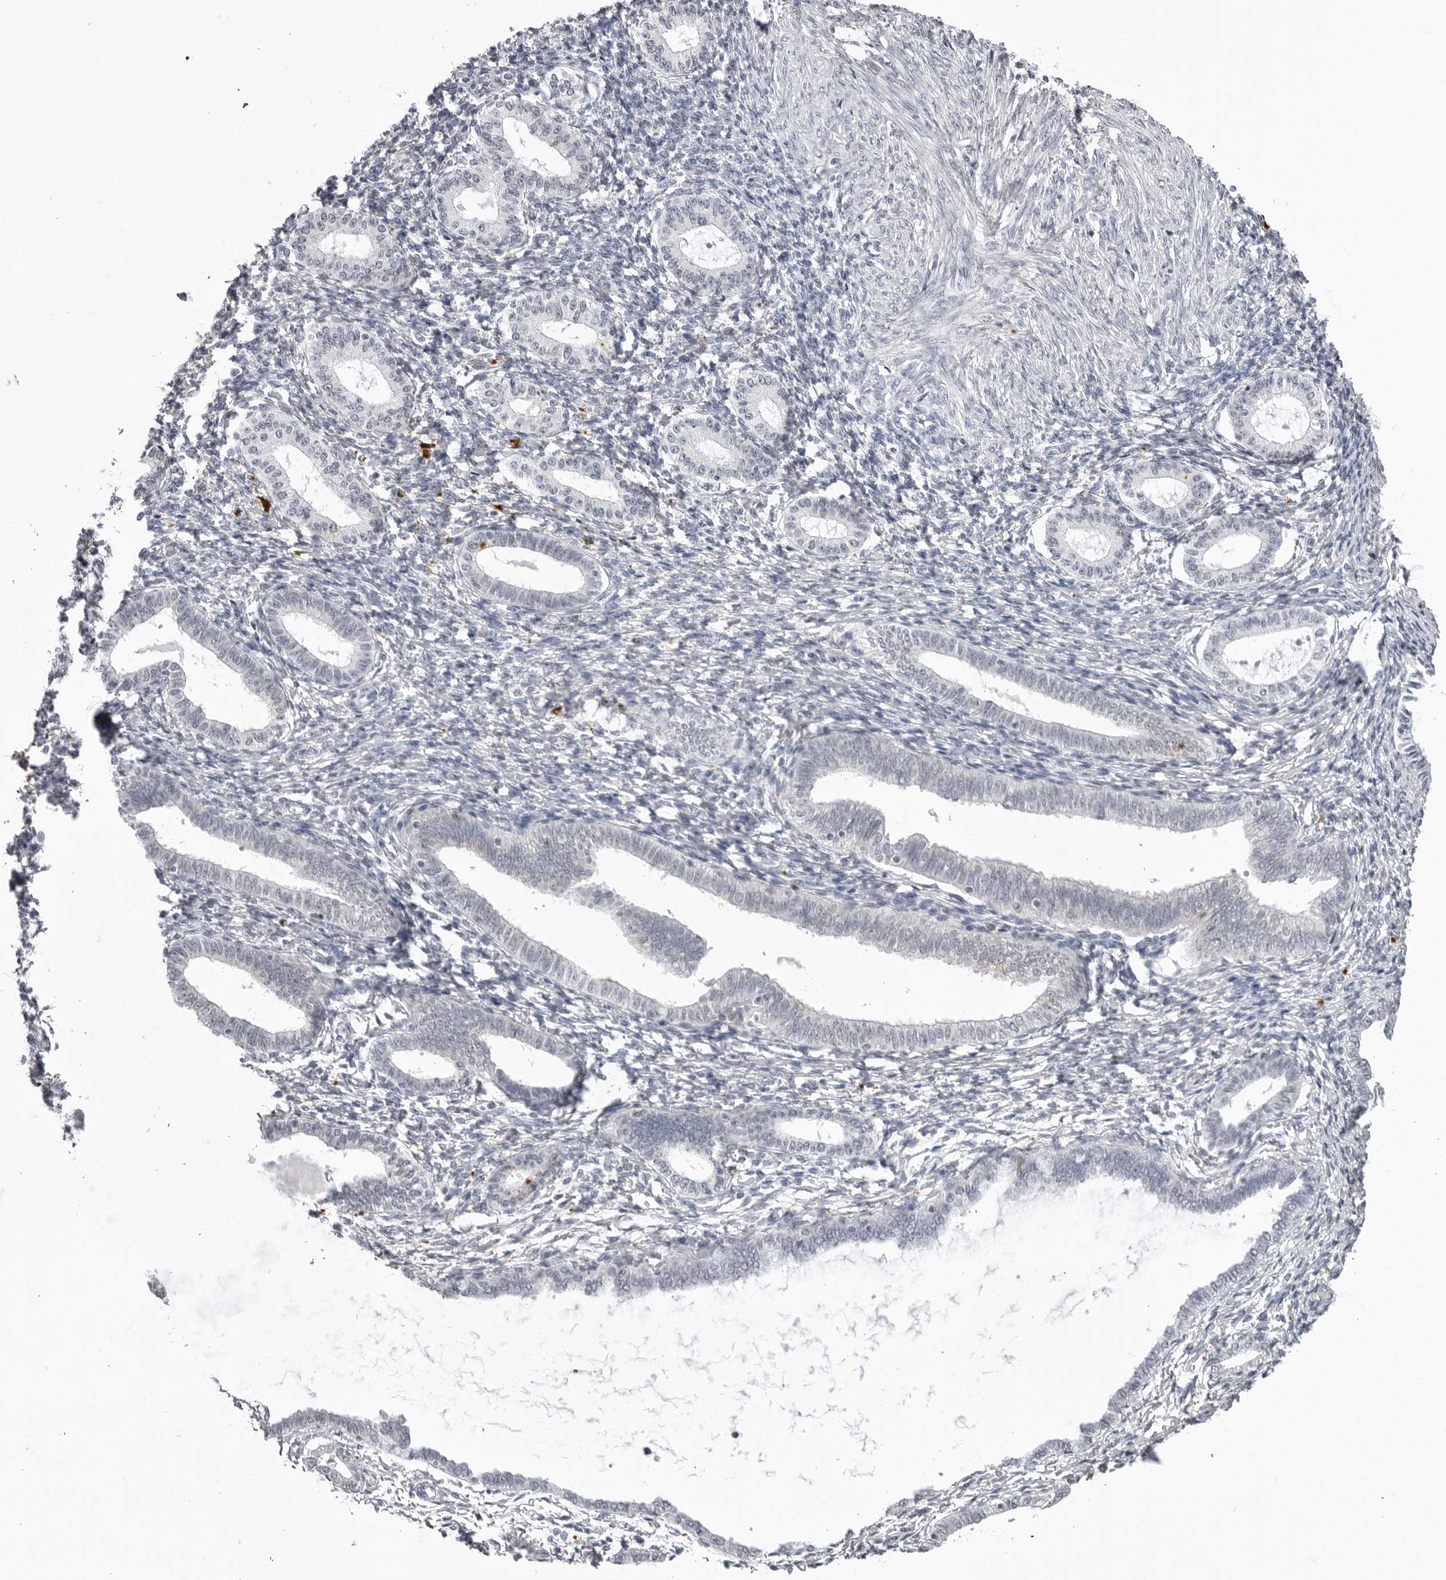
{"staining": {"intensity": "negative", "quantity": "none", "location": "none"}, "tissue": "endometrium", "cell_type": "Cells in endometrial stroma", "image_type": "normal", "snomed": [{"axis": "morphology", "description": "Normal tissue, NOS"}, {"axis": "topography", "description": "Endometrium"}], "caption": "Immunohistochemistry histopathology image of unremarkable human endometrium stained for a protein (brown), which exhibits no staining in cells in endometrial stroma.", "gene": "RRM1", "patient": {"sex": "female", "age": 77}}